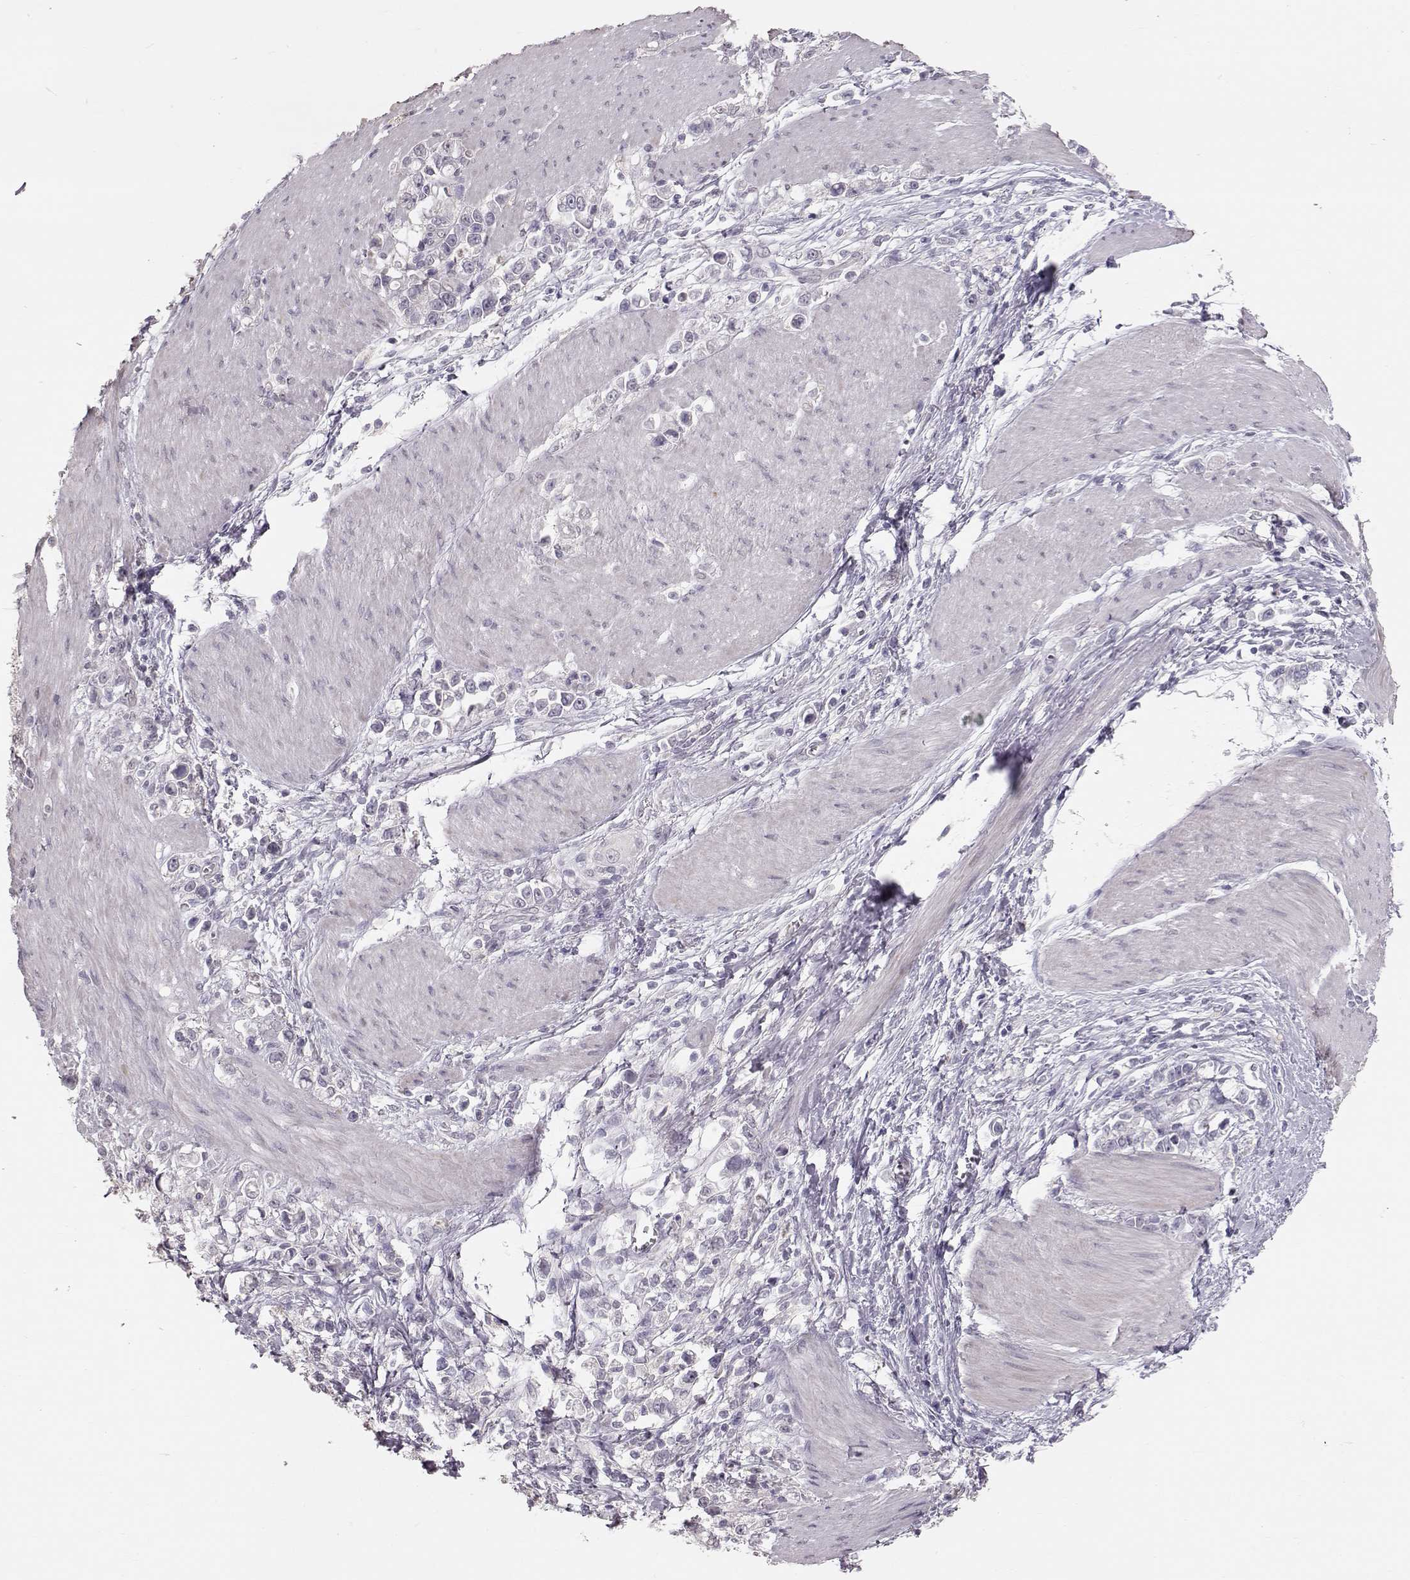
{"staining": {"intensity": "negative", "quantity": "none", "location": "none"}, "tissue": "stomach cancer", "cell_type": "Tumor cells", "image_type": "cancer", "snomed": [{"axis": "morphology", "description": "Adenocarcinoma, NOS"}, {"axis": "topography", "description": "Stomach"}], "caption": "Immunohistochemistry photomicrograph of stomach cancer stained for a protein (brown), which shows no staining in tumor cells.", "gene": "POU1F1", "patient": {"sex": "male", "age": 63}}